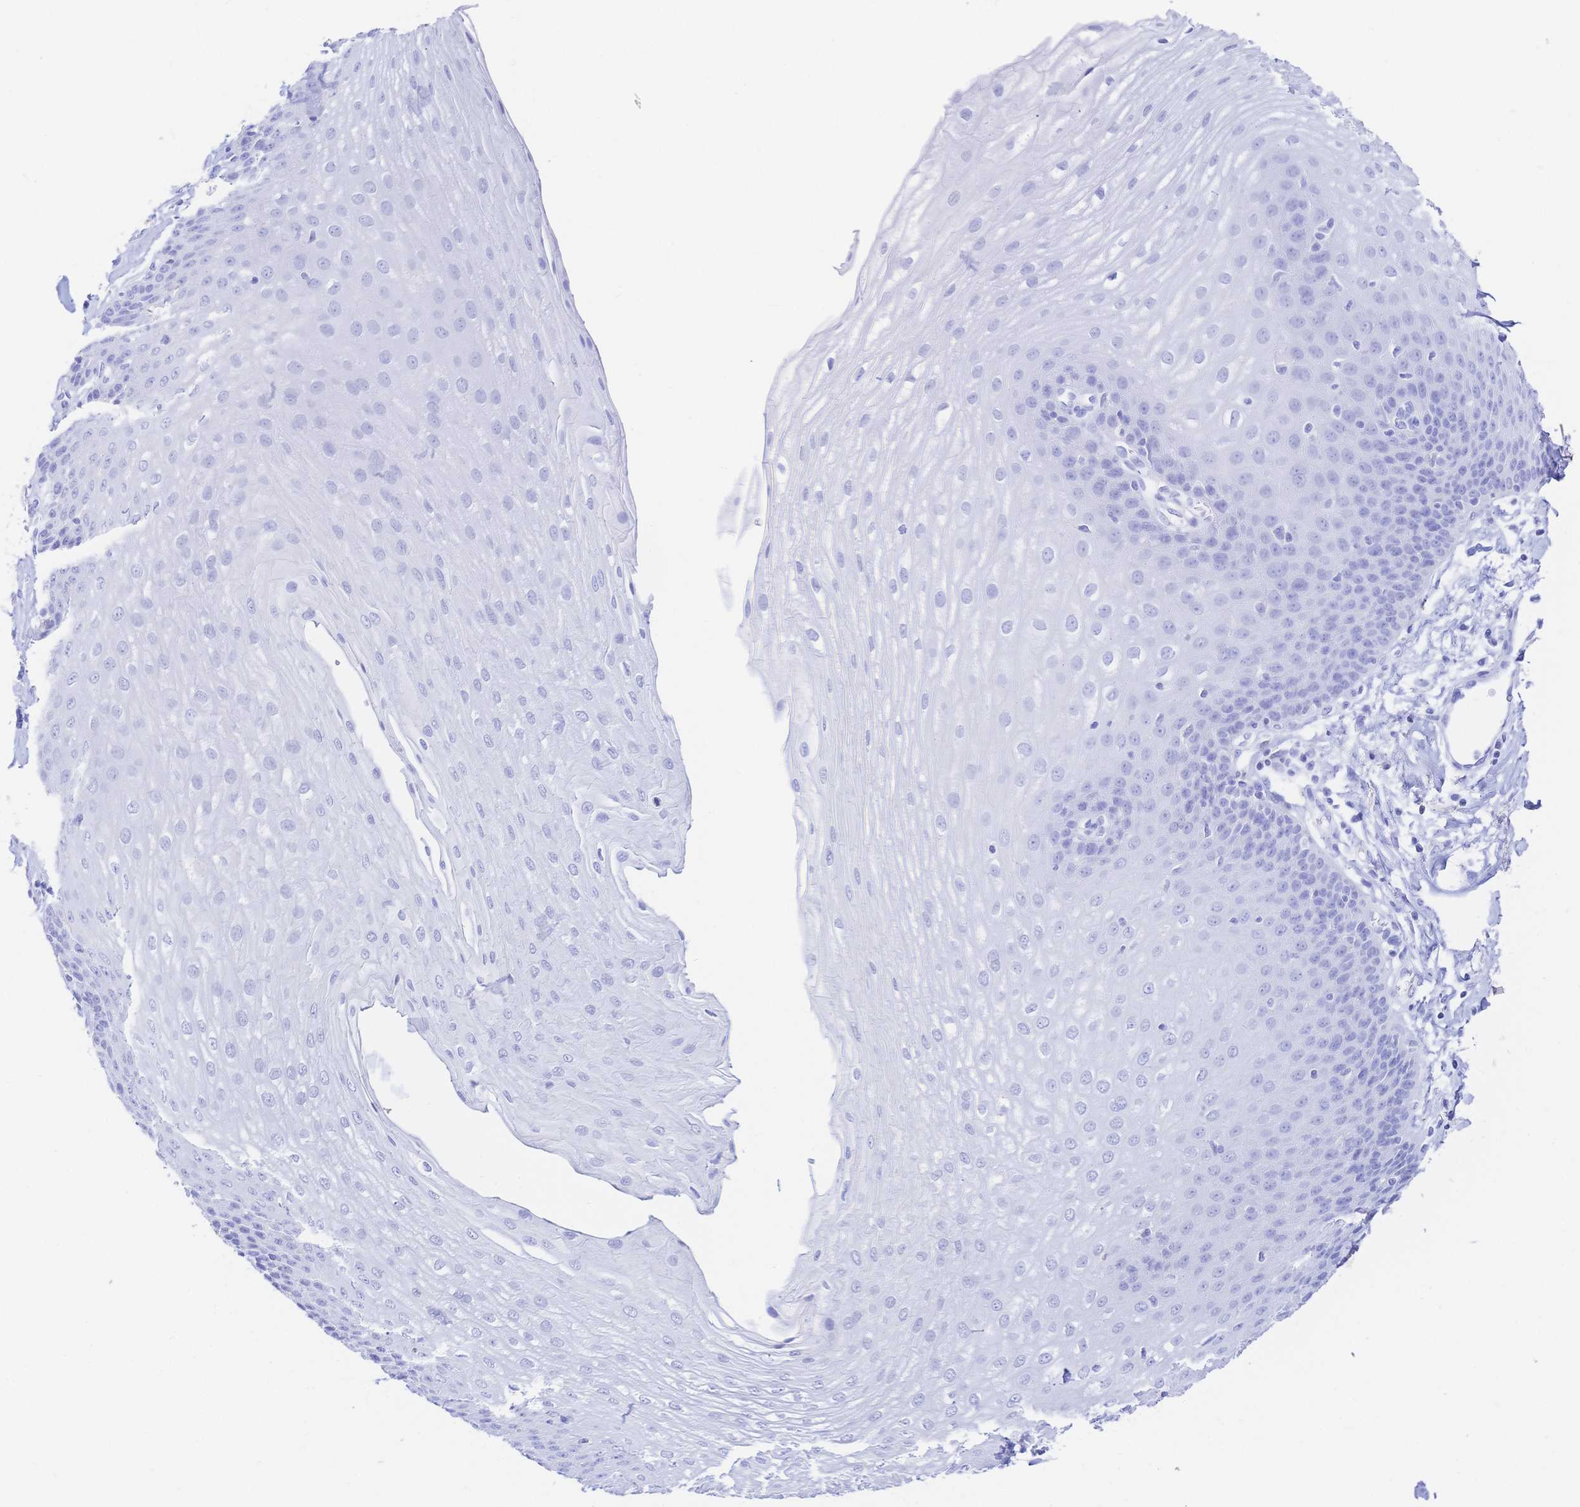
{"staining": {"intensity": "negative", "quantity": "none", "location": "none"}, "tissue": "esophagus", "cell_type": "Squamous epithelial cells", "image_type": "normal", "snomed": [{"axis": "morphology", "description": "Normal tissue, NOS"}, {"axis": "topography", "description": "Esophagus"}], "caption": "Protein analysis of normal esophagus displays no significant staining in squamous epithelial cells.", "gene": "UMOD", "patient": {"sex": "female", "age": 81}}